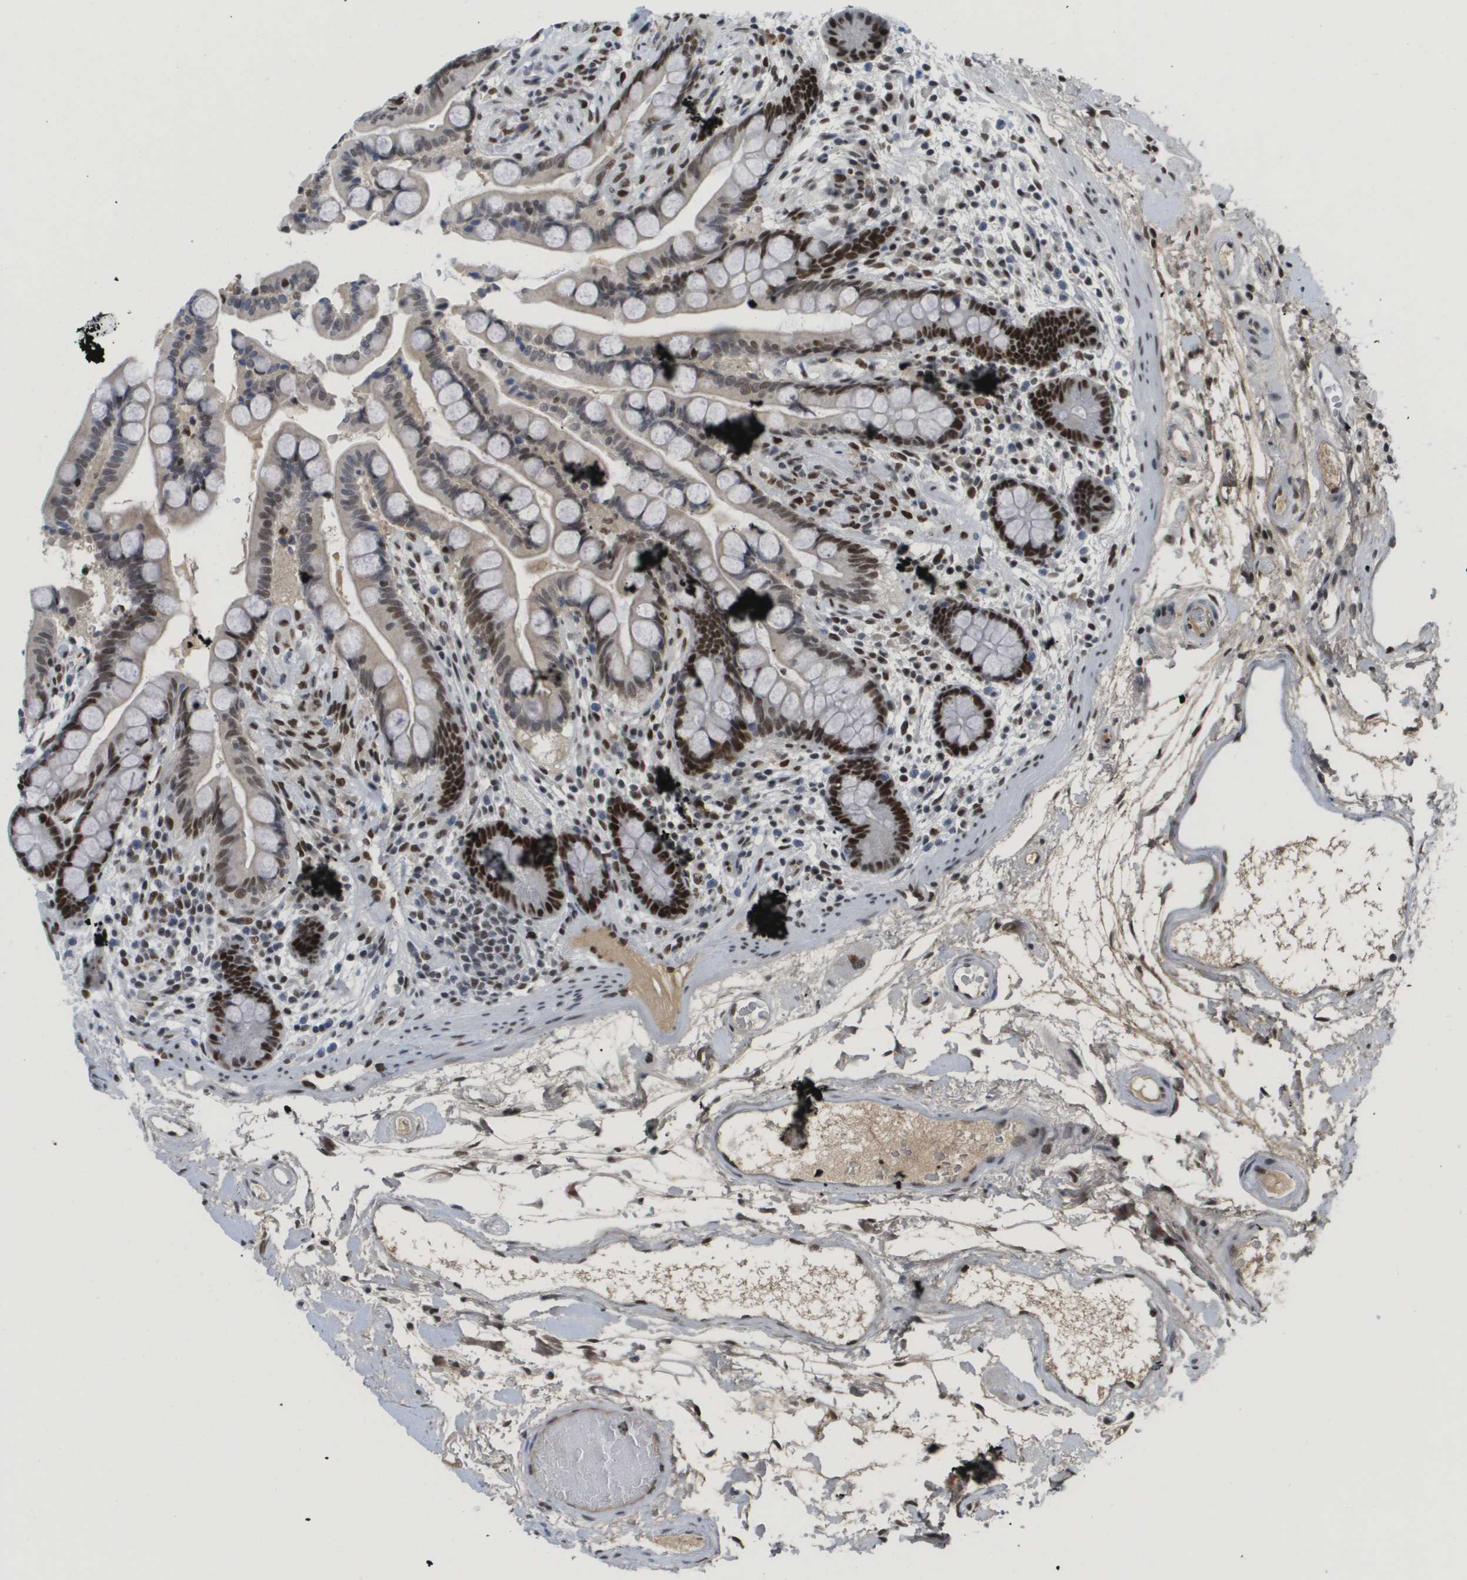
{"staining": {"intensity": "strong", "quantity": ">75%", "location": "nuclear"}, "tissue": "colon", "cell_type": "Endothelial cells", "image_type": "normal", "snomed": [{"axis": "morphology", "description": "Normal tissue, NOS"}, {"axis": "topography", "description": "Colon"}], "caption": "Colon was stained to show a protein in brown. There is high levels of strong nuclear staining in about >75% of endothelial cells. (Stains: DAB in brown, nuclei in blue, Microscopy: brightfield microscopy at high magnification).", "gene": "SMARCAD1", "patient": {"sex": "male", "age": 73}}